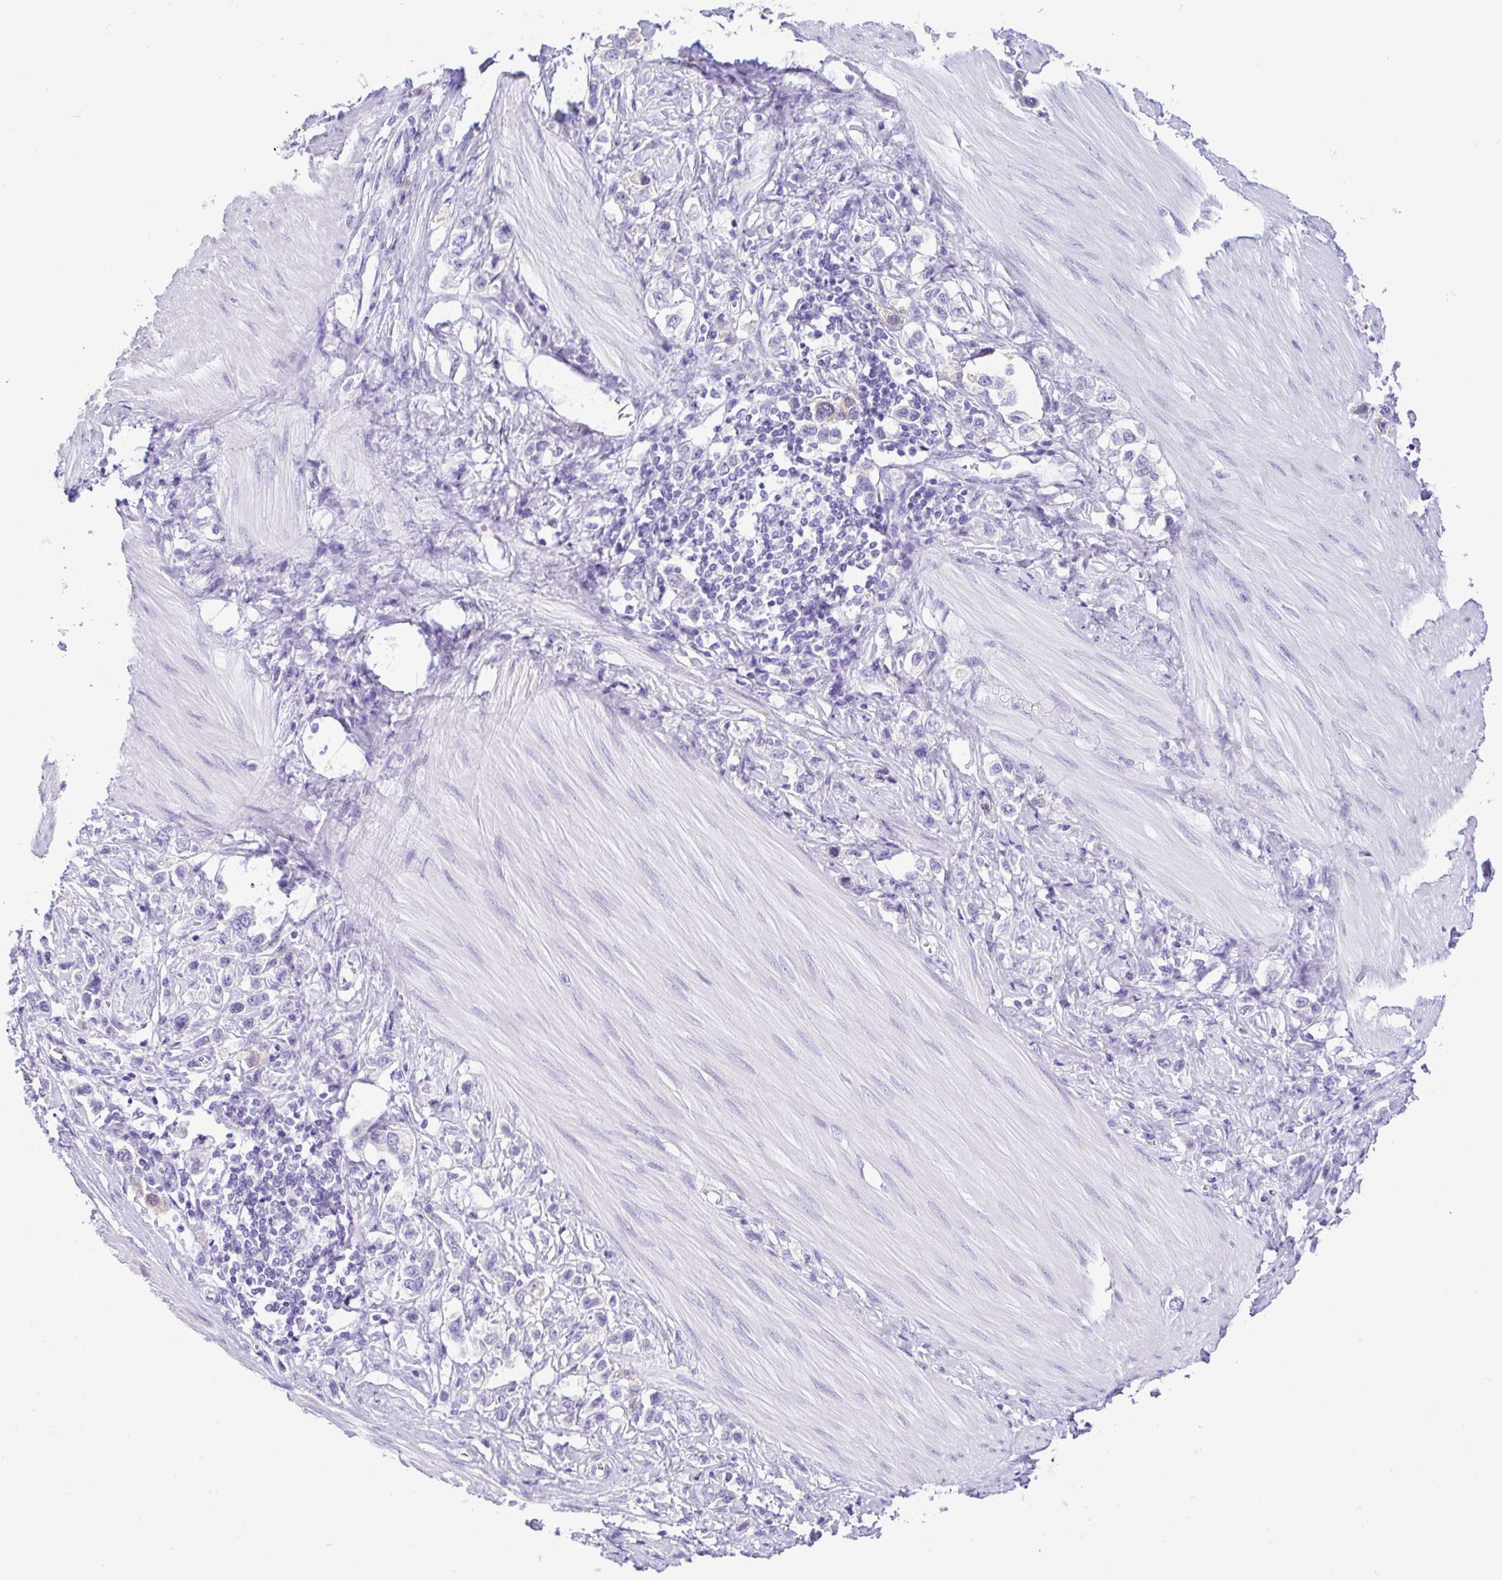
{"staining": {"intensity": "negative", "quantity": "none", "location": "none"}, "tissue": "stomach cancer", "cell_type": "Tumor cells", "image_type": "cancer", "snomed": [{"axis": "morphology", "description": "Adenocarcinoma, NOS"}, {"axis": "topography", "description": "Stomach"}], "caption": "An IHC photomicrograph of stomach adenocarcinoma is shown. There is no staining in tumor cells of stomach adenocarcinoma.", "gene": "RRM2", "patient": {"sex": "female", "age": 65}}